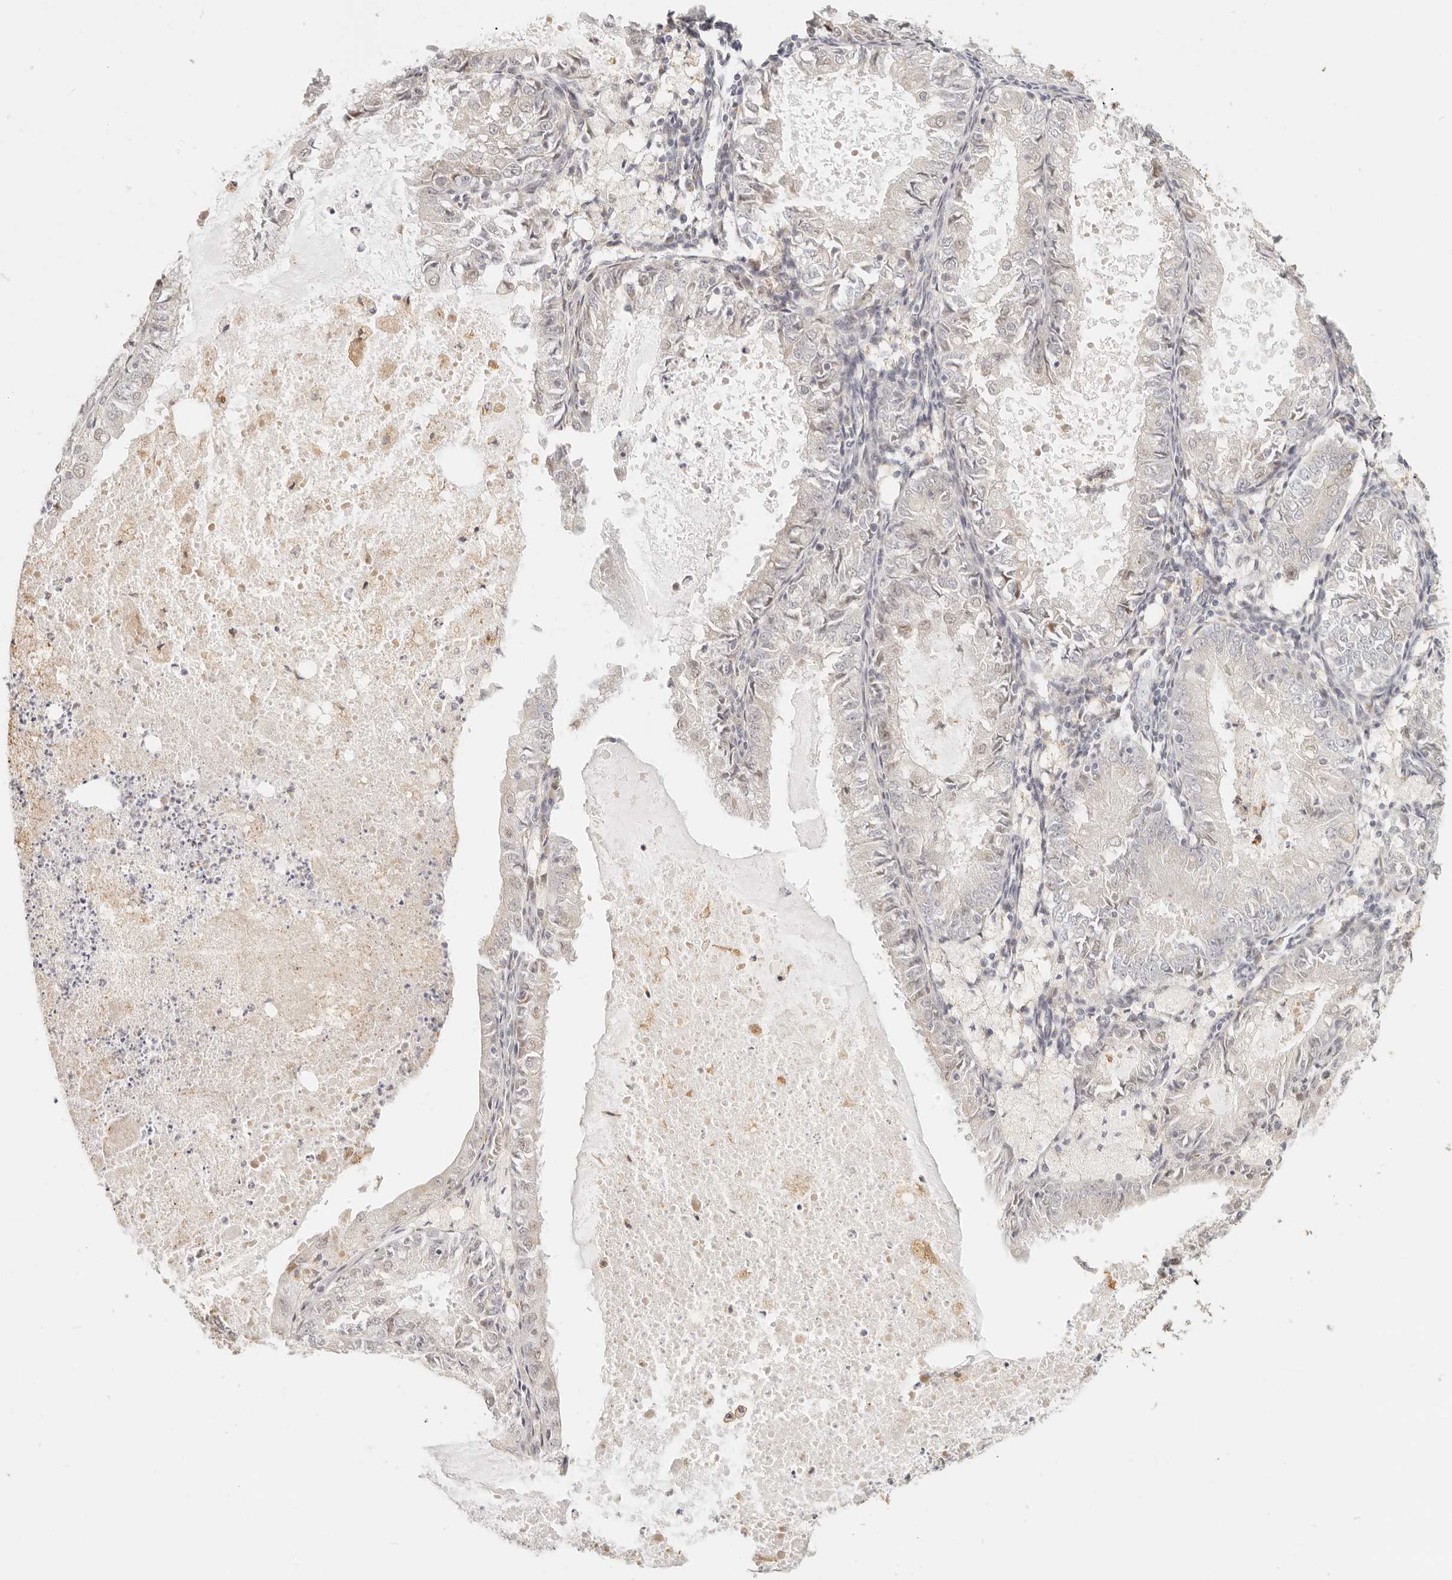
{"staining": {"intensity": "negative", "quantity": "none", "location": "none"}, "tissue": "endometrial cancer", "cell_type": "Tumor cells", "image_type": "cancer", "snomed": [{"axis": "morphology", "description": "Adenocarcinoma, NOS"}, {"axis": "topography", "description": "Endometrium"}], "caption": "The histopathology image shows no significant expression in tumor cells of endometrial adenocarcinoma.", "gene": "FAM20B", "patient": {"sex": "female", "age": 57}}